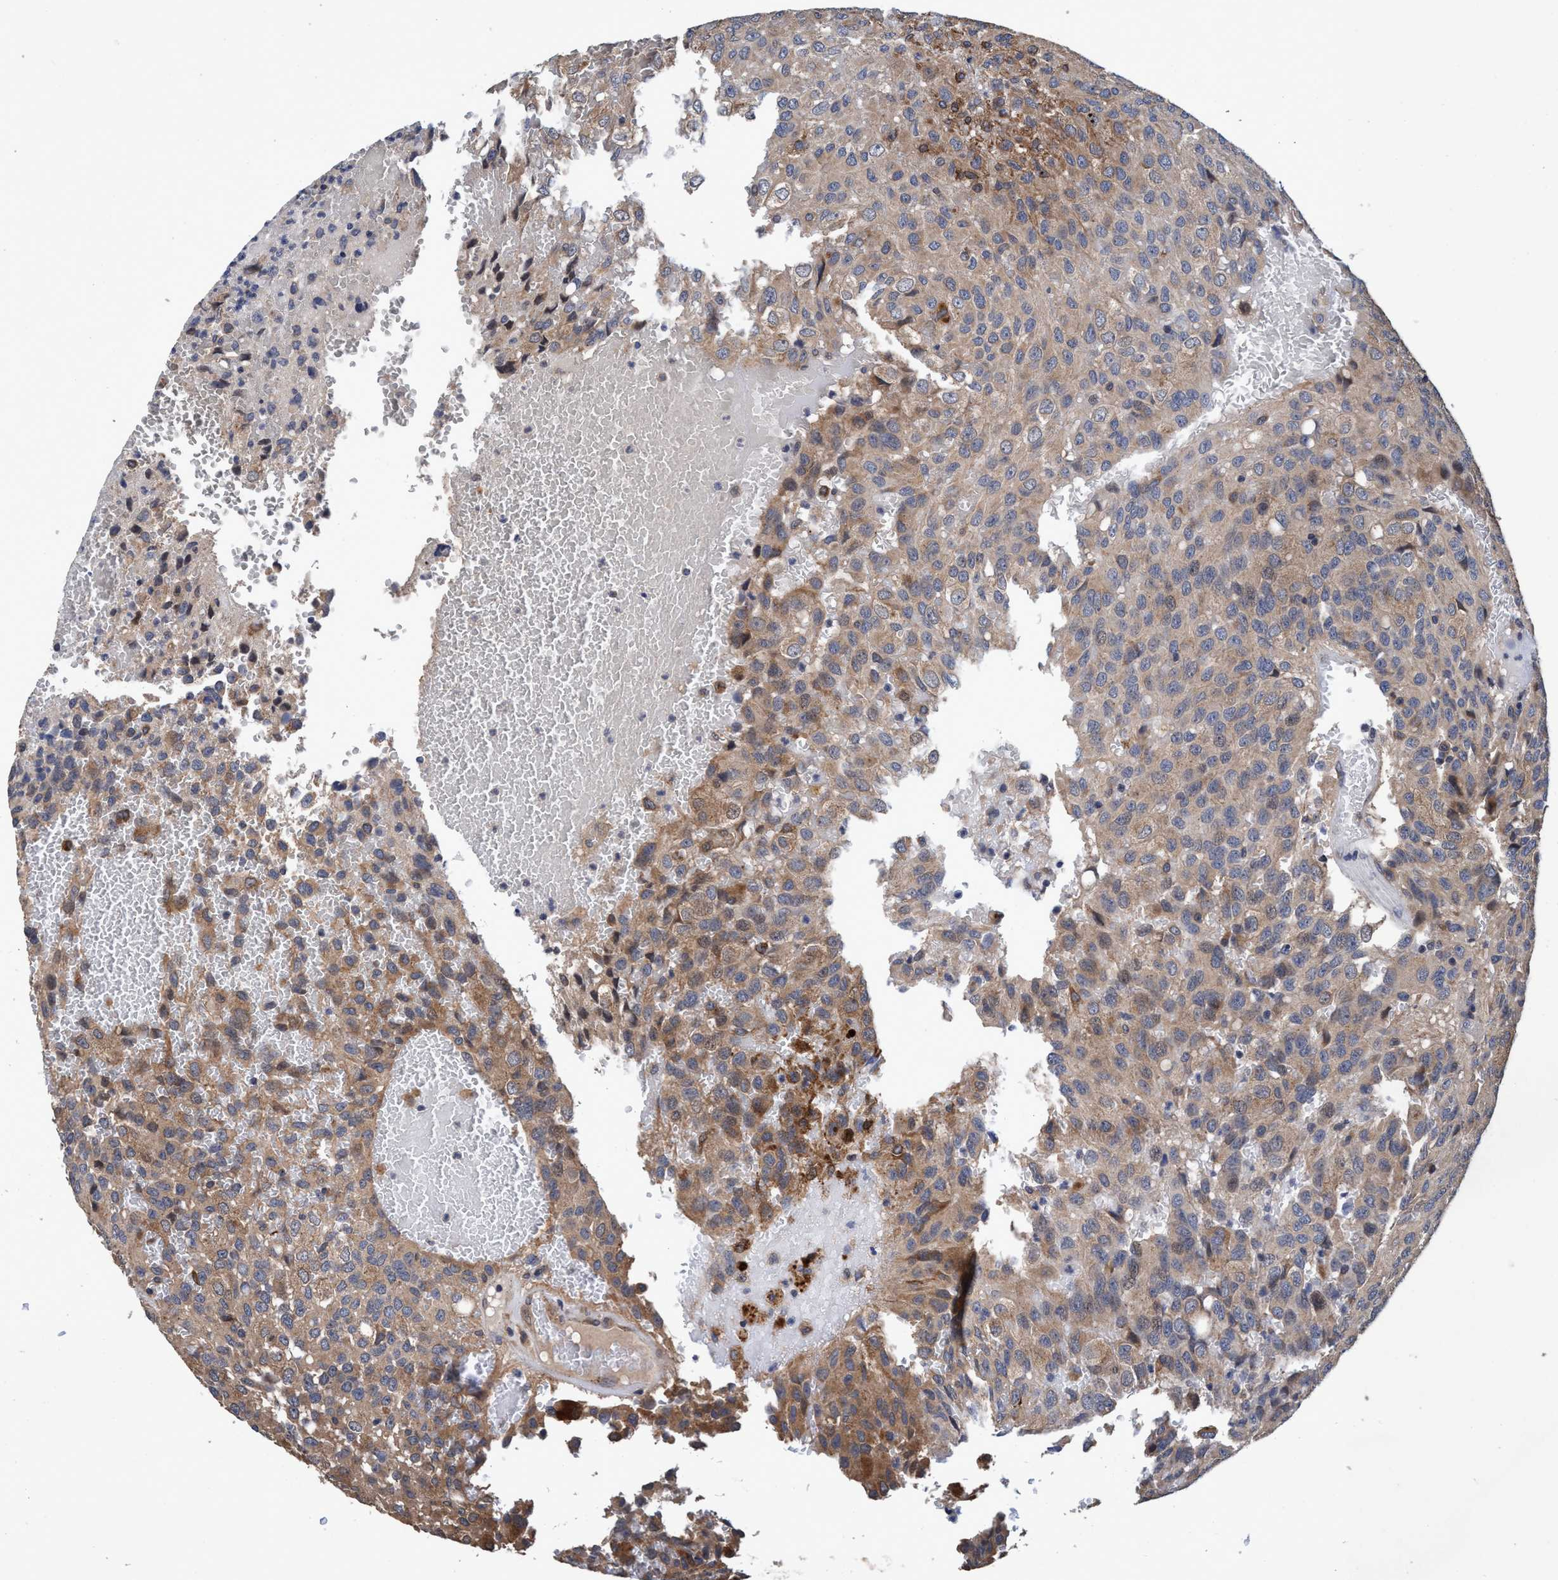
{"staining": {"intensity": "weak", "quantity": ">75%", "location": "cytoplasmic/membranous"}, "tissue": "glioma", "cell_type": "Tumor cells", "image_type": "cancer", "snomed": [{"axis": "morphology", "description": "Glioma, malignant, High grade"}, {"axis": "topography", "description": "Brain"}], "caption": "Approximately >75% of tumor cells in malignant glioma (high-grade) show weak cytoplasmic/membranous protein expression as visualized by brown immunohistochemical staining.", "gene": "CALCOCO2", "patient": {"sex": "male", "age": 32}}